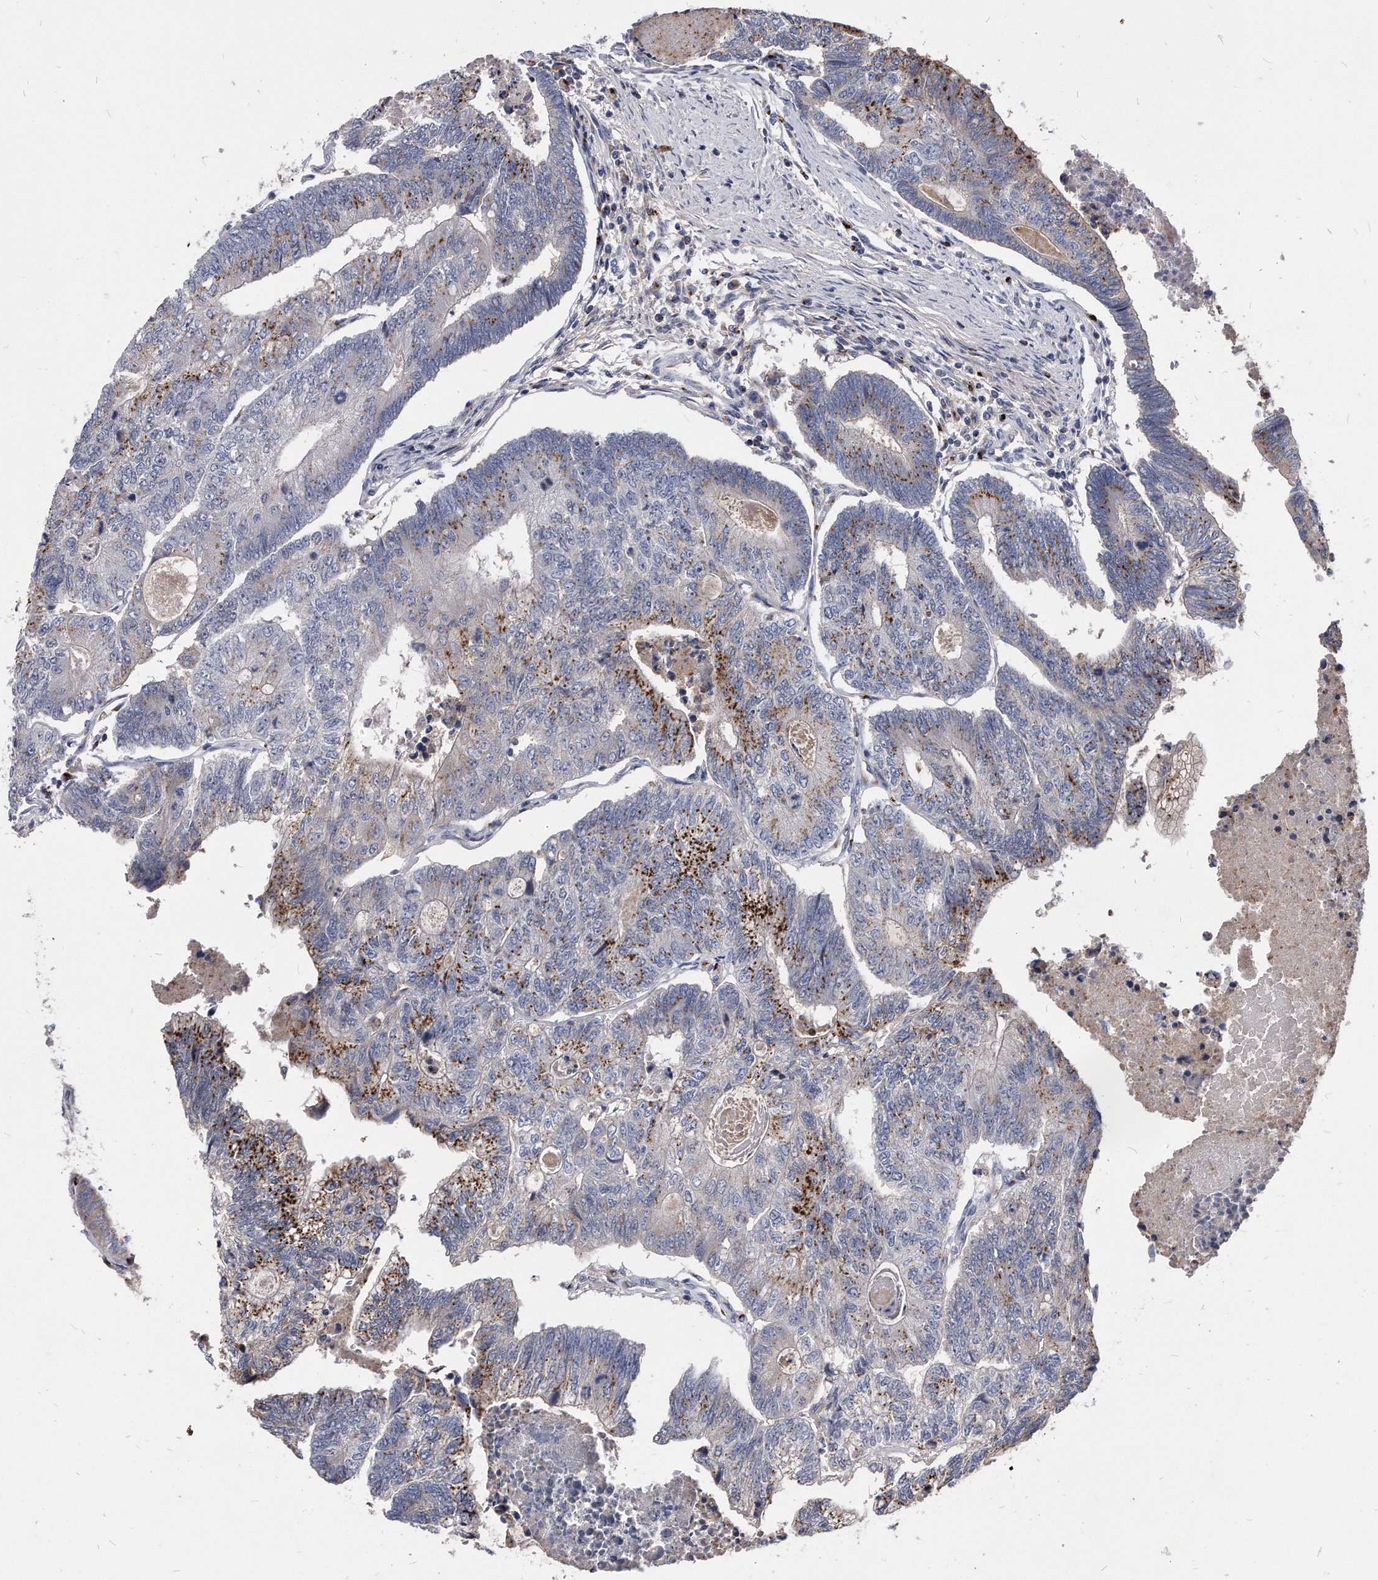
{"staining": {"intensity": "moderate", "quantity": "25%-75%", "location": "cytoplasmic/membranous"}, "tissue": "colorectal cancer", "cell_type": "Tumor cells", "image_type": "cancer", "snomed": [{"axis": "morphology", "description": "Adenocarcinoma, NOS"}, {"axis": "topography", "description": "Colon"}], "caption": "Colorectal cancer (adenocarcinoma) stained with IHC shows moderate cytoplasmic/membranous staining in about 25%-75% of tumor cells.", "gene": "MGAT4A", "patient": {"sex": "female", "age": 67}}